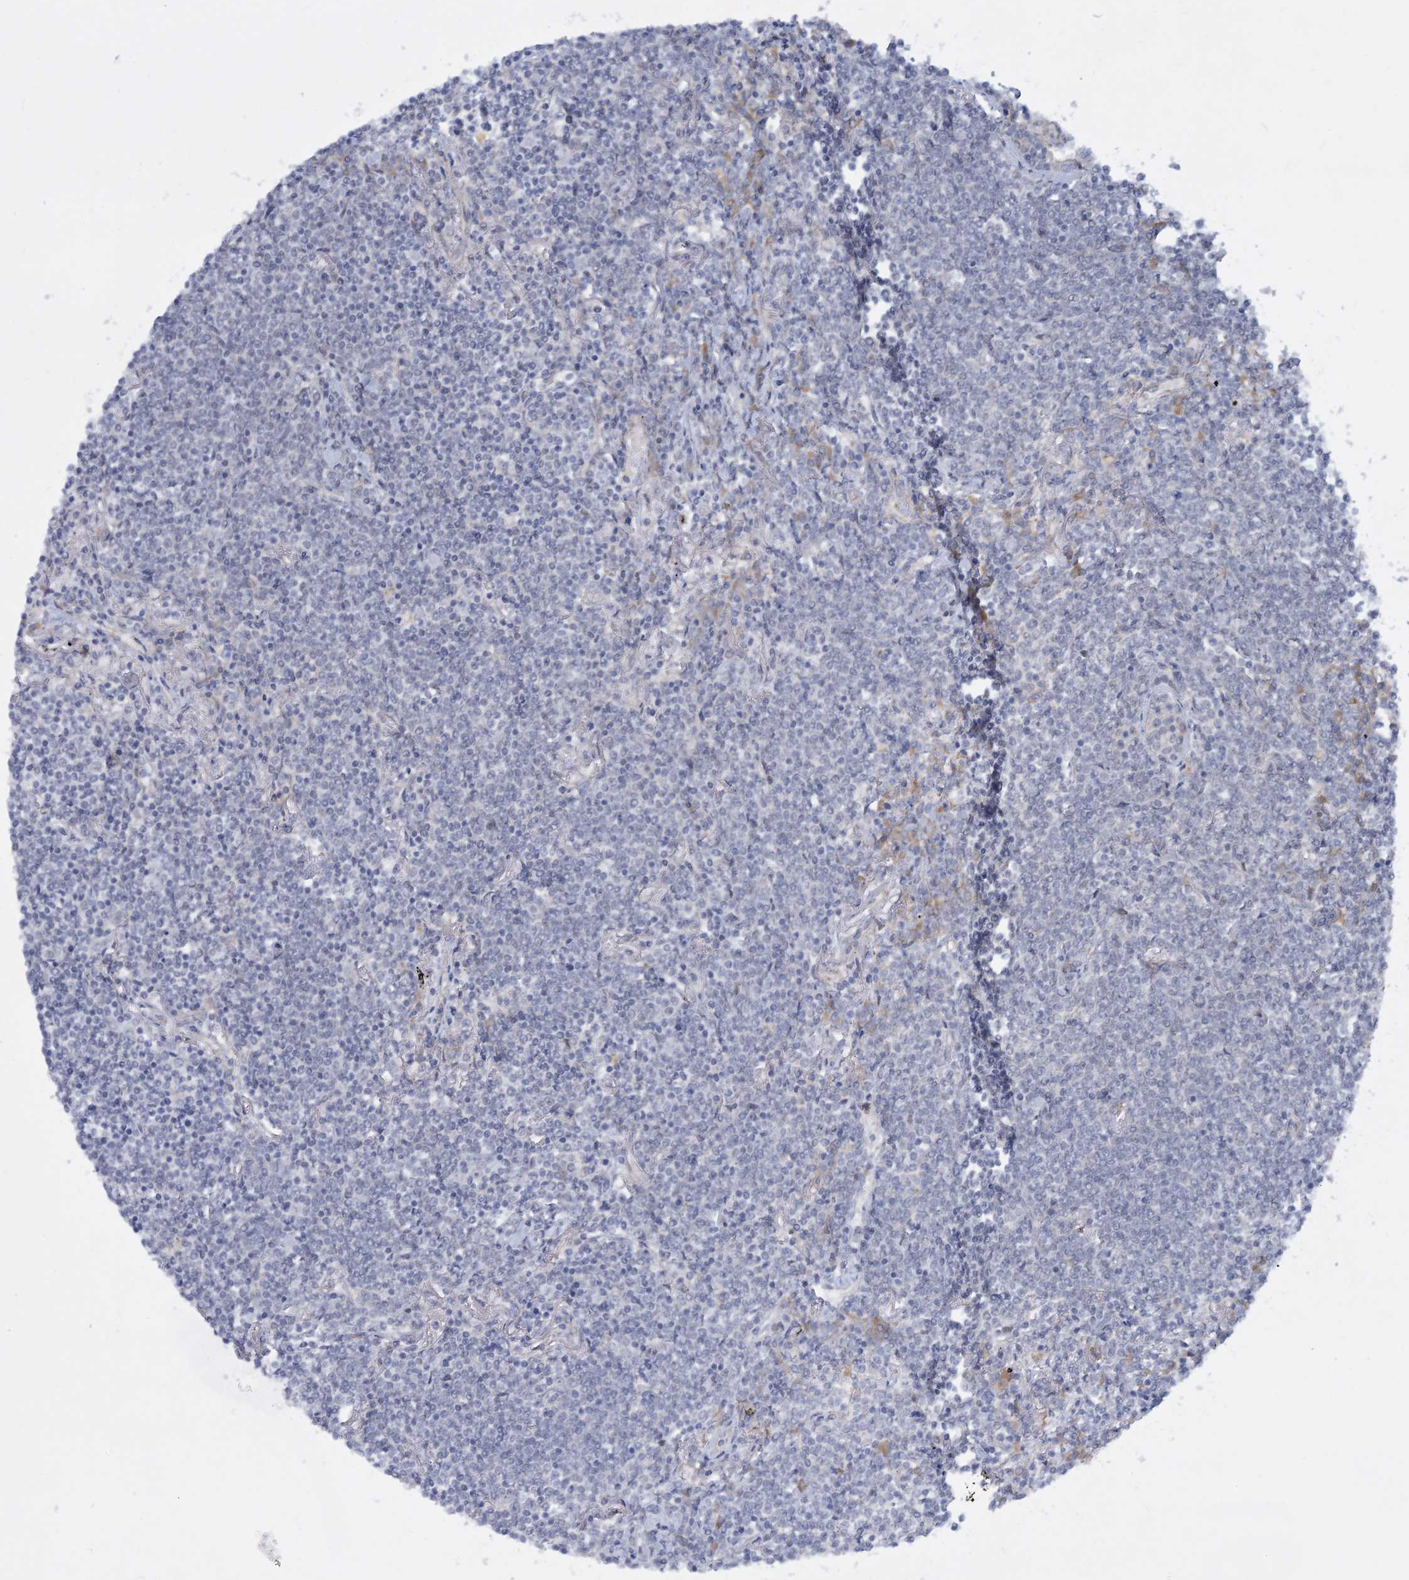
{"staining": {"intensity": "negative", "quantity": "none", "location": "none"}, "tissue": "lymphoma", "cell_type": "Tumor cells", "image_type": "cancer", "snomed": [{"axis": "morphology", "description": "Malignant lymphoma, non-Hodgkin's type, Low grade"}, {"axis": "topography", "description": "Lung"}], "caption": "Tumor cells show no significant protein positivity in lymphoma. (DAB immunohistochemistry (IHC) with hematoxylin counter stain).", "gene": "ARSI", "patient": {"sex": "female", "age": 71}}